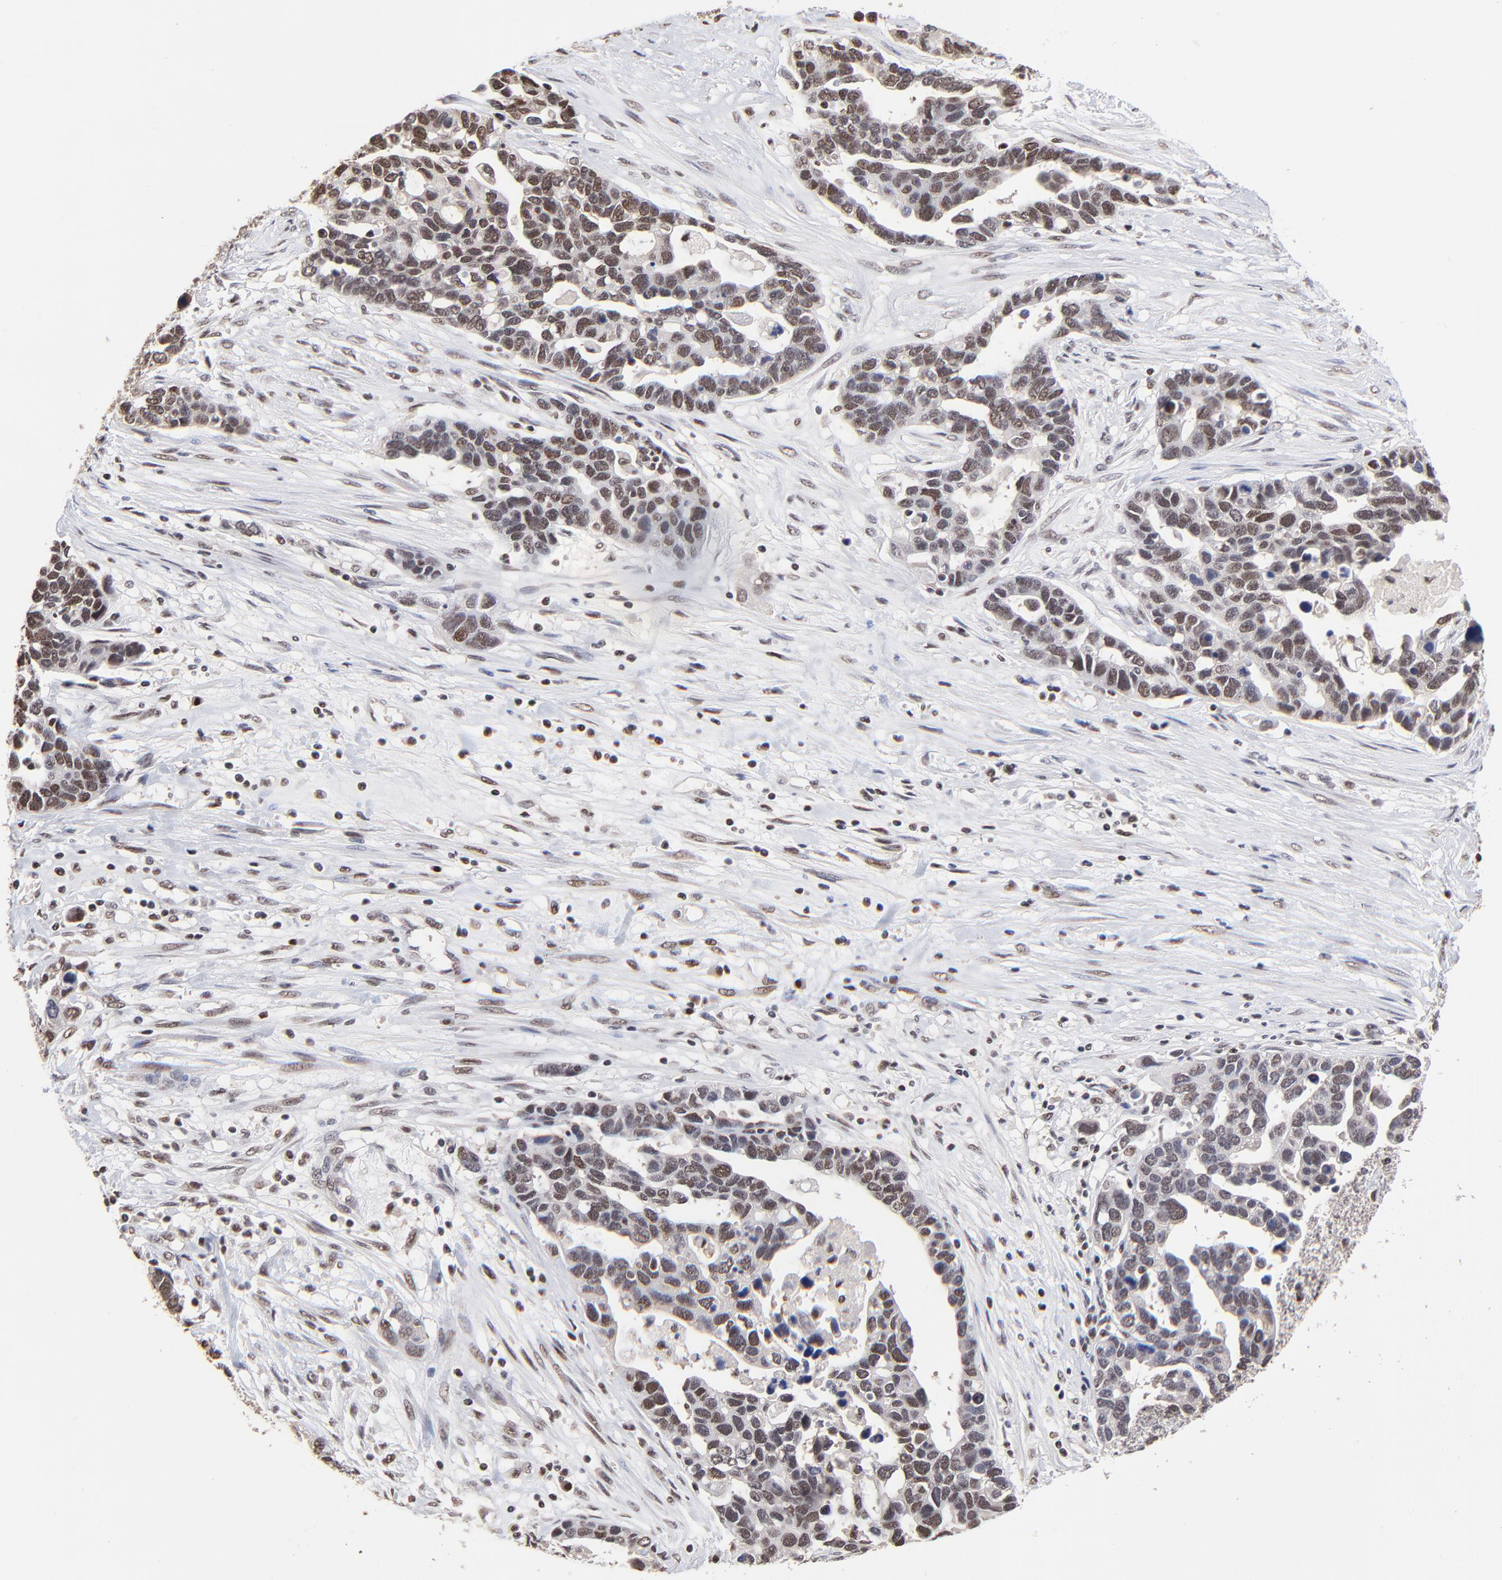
{"staining": {"intensity": "moderate", "quantity": ">75%", "location": "nuclear"}, "tissue": "ovarian cancer", "cell_type": "Tumor cells", "image_type": "cancer", "snomed": [{"axis": "morphology", "description": "Cystadenocarcinoma, serous, NOS"}, {"axis": "topography", "description": "Ovary"}], "caption": "Immunohistochemical staining of human ovarian serous cystadenocarcinoma reveals medium levels of moderate nuclear staining in approximately >75% of tumor cells.", "gene": "DSN1", "patient": {"sex": "female", "age": 54}}